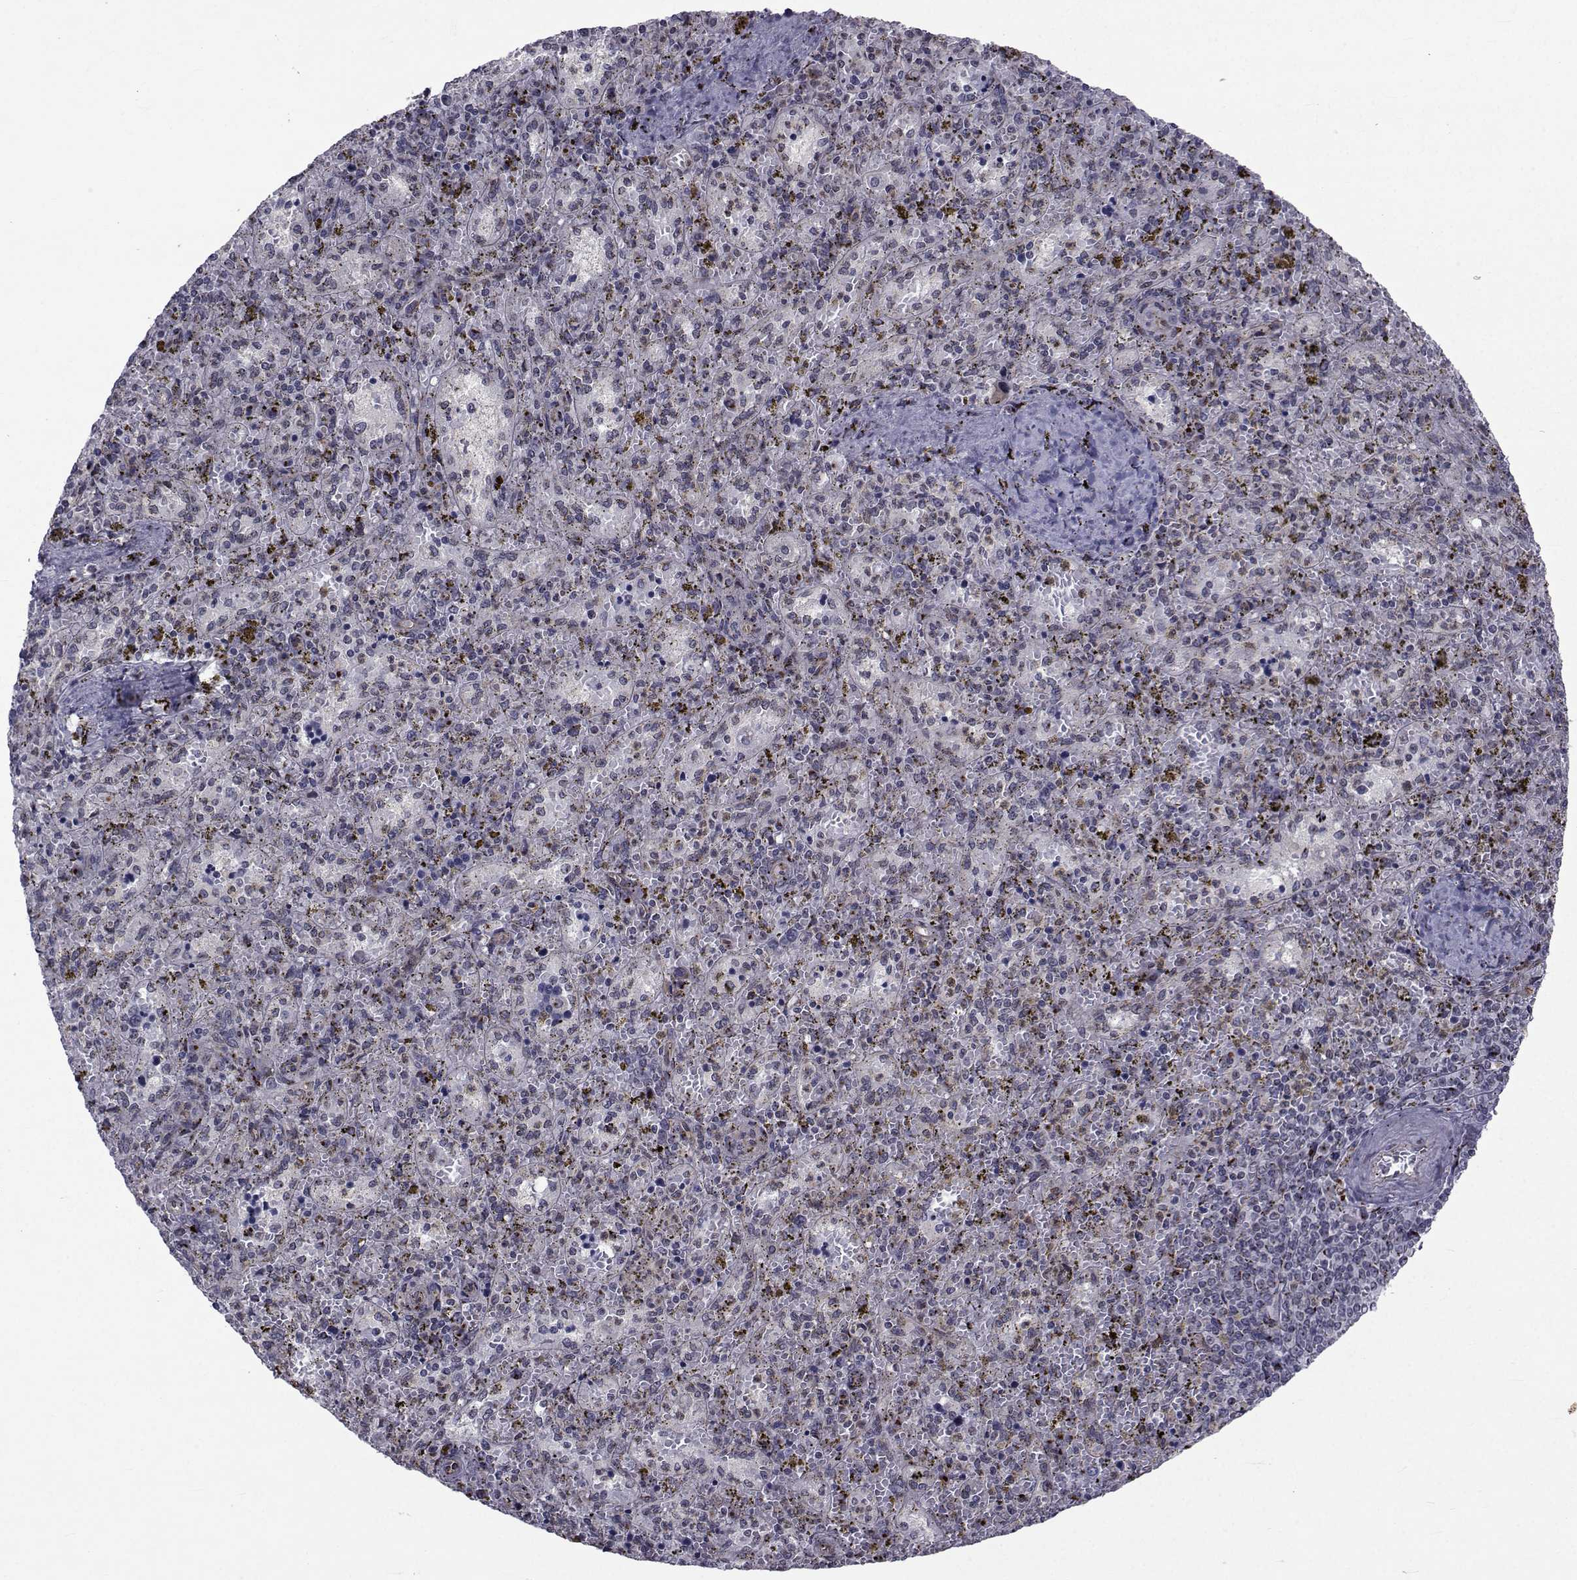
{"staining": {"intensity": "negative", "quantity": "none", "location": "none"}, "tissue": "spleen", "cell_type": "Cells in red pulp", "image_type": "normal", "snomed": [{"axis": "morphology", "description": "Normal tissue, NOS"}, {"axis": "topography", "description": "Spleen"}], "caption": "DAB immunohistochemical staining of unremarkable spleen shows no significant positivity in cells in red pulp. (Stains: DAB (3,3'-diaminobenzidine) immunohistochemistry (IHC) with hematoxylin counter stain, Microscopy: brightfield microscopy at high magnification).", "gene": "ATP6V1C2", "patient": {"sex": "female", "age": 50}}